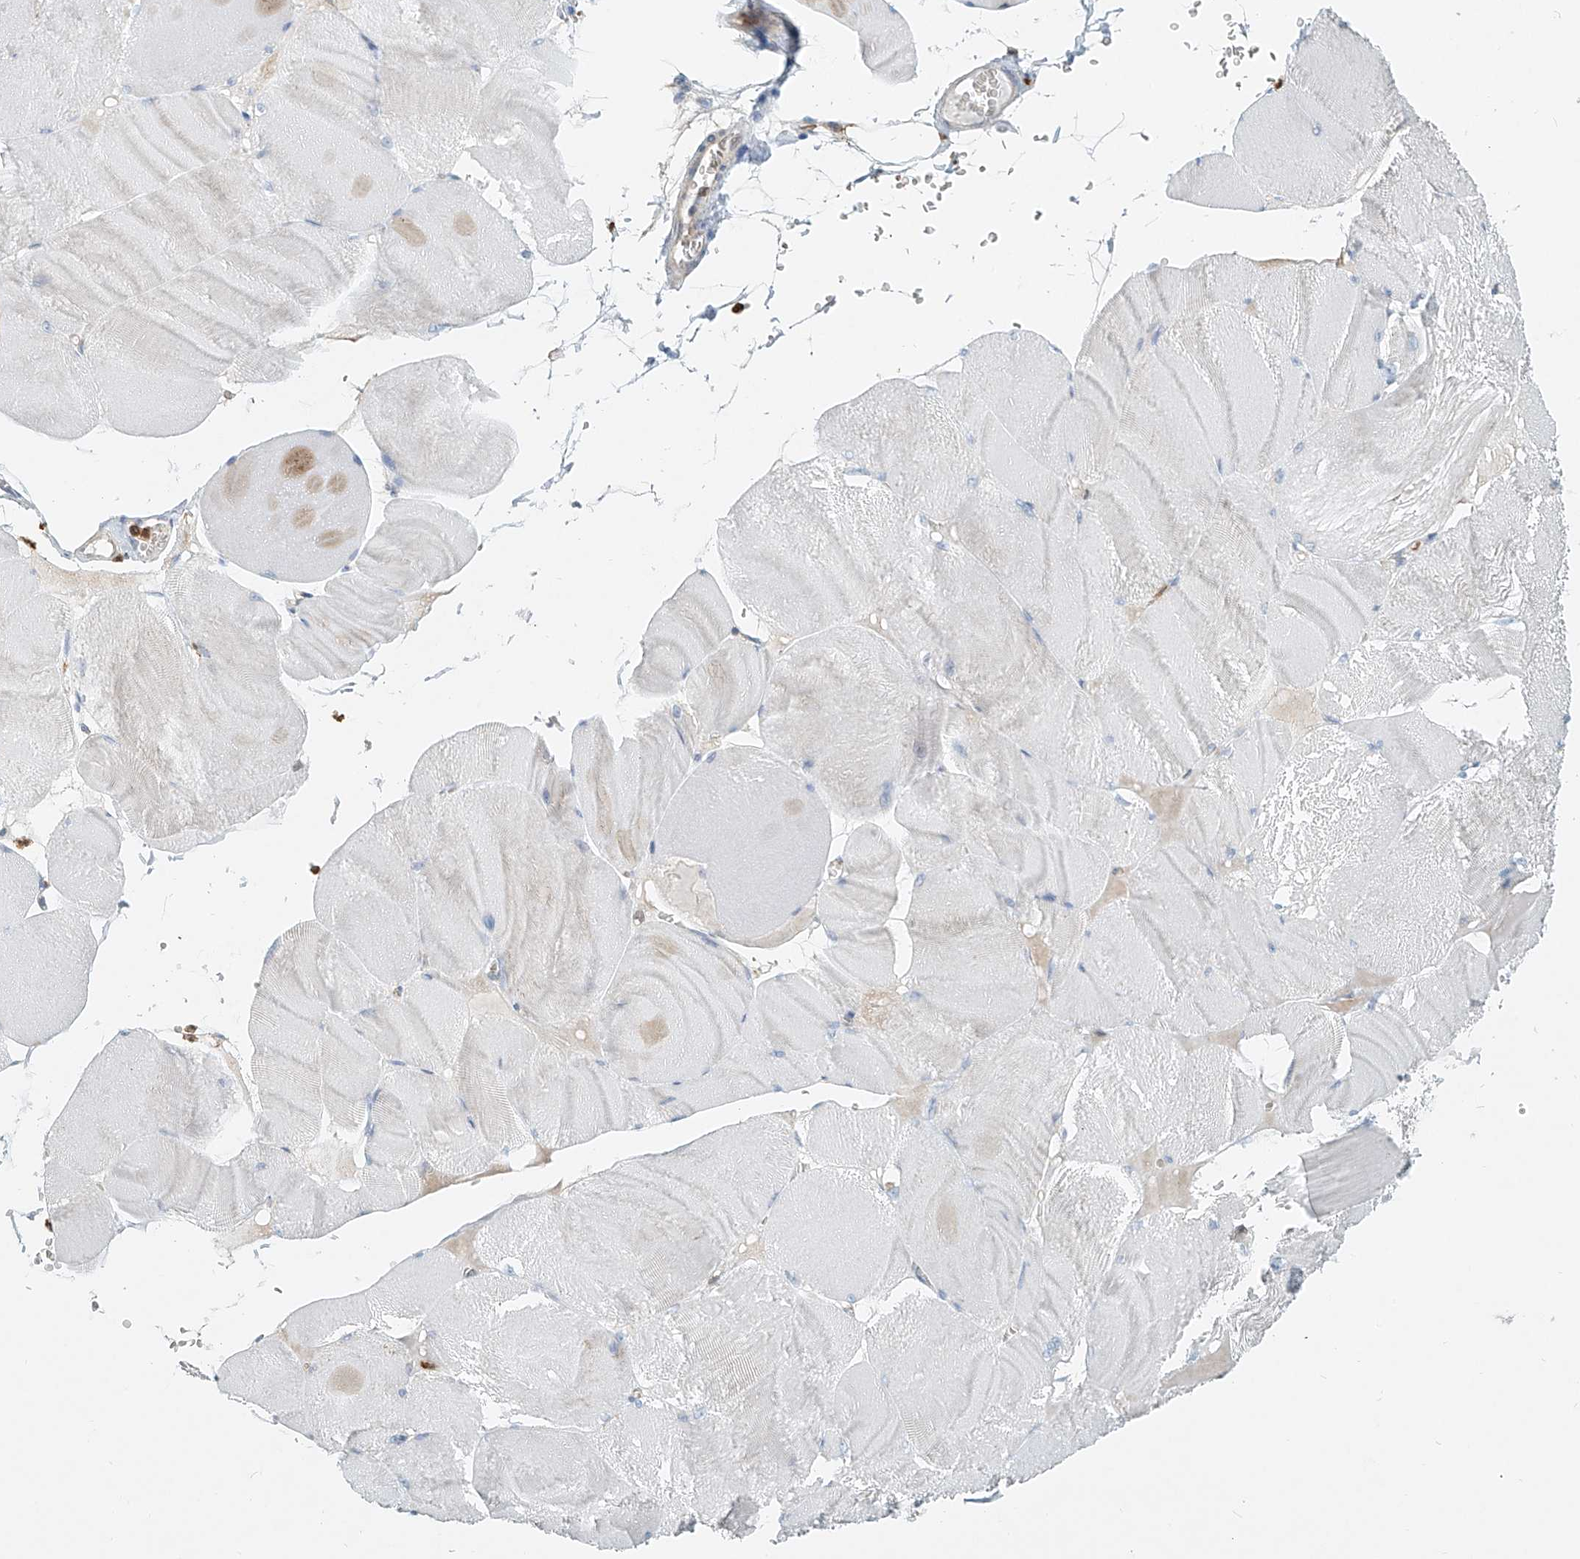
{"staining": {"intensity": "negative", "quantity": "none", "location": "none"}, "tissue": "skeletal muscle", "cell_type": "Myocytes", "image_type": "normal", "snomed": [{"axis": "morphology", "description": "Normal tissue, NOS"}, {"axis": "morphology", "description": "Basal cell carcinoma"}, {"axis": "topography", "description": "Skeletal muscle"}], "caption": "Myocytes are negative for brown protein staining in normal skeletal muscle. (DAB IHC, high magnification).", "gene": "PTPRA", "patient": {"sex": "female", "age": 64}}